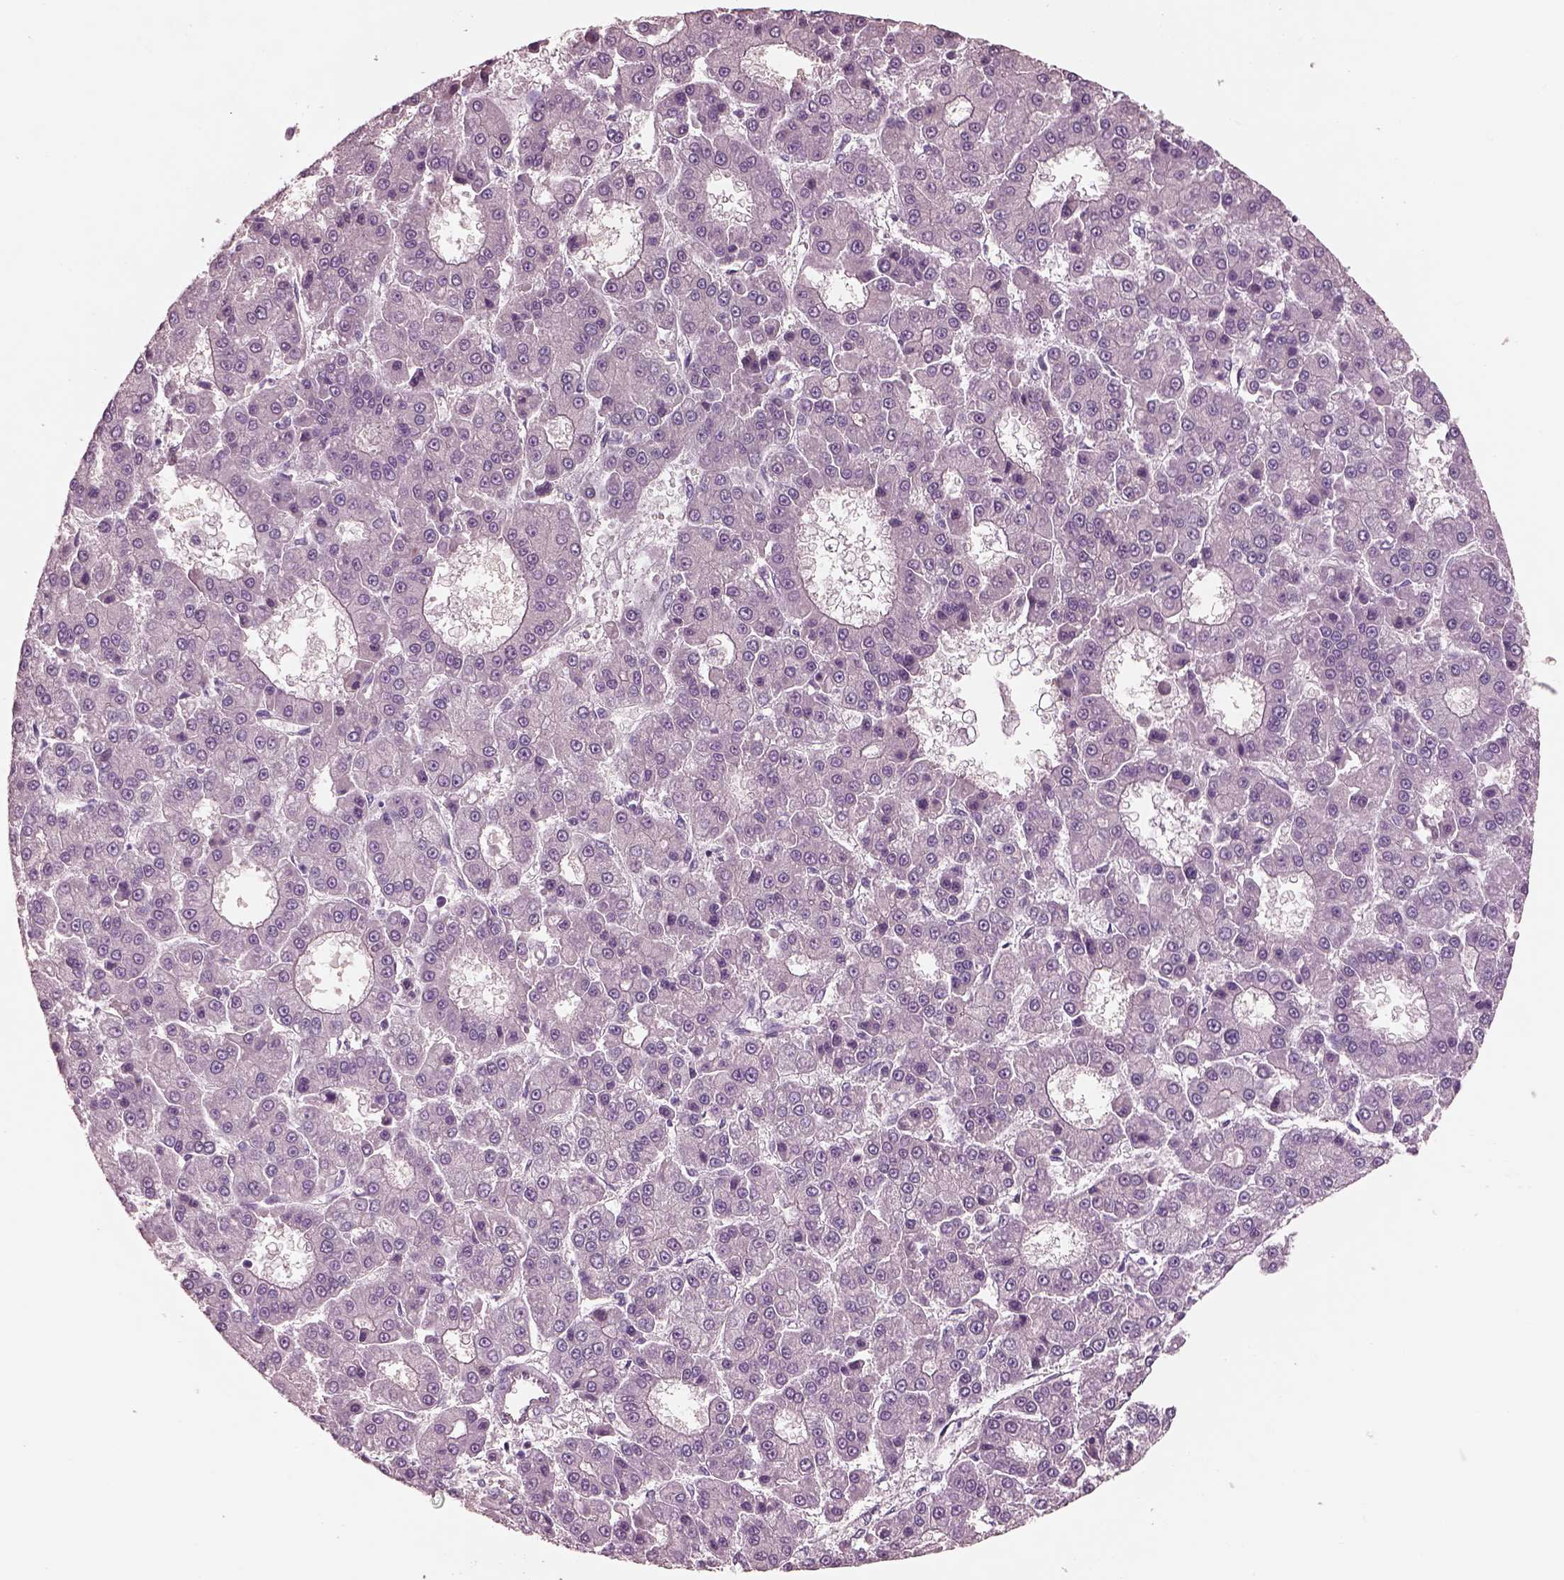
{"staining": {"intensity": "negative", "quantity": "none", "location": "none"}, "tissue": "liver cancer", "cell_type": "Tumor cells", "image_type": "cancer", "snomed": [{"axis": "morphology", "description": "Carcinoma, Hepatocellular, NOS"}, {"axis": "topography", "description": "Liver"}], "caption": "Liver hepatocellular carcinoma was stained to show a protein in brown. There is no significant expression in tumor cells. (Stains: DAB (3,3'-diaminobenzidine) IHC with hematoxylin counter stain, Microscopy: brightfield microscopy at high magnification).", "gene": "IGLL1", "patient": {"sex": "male", "age": 70}}